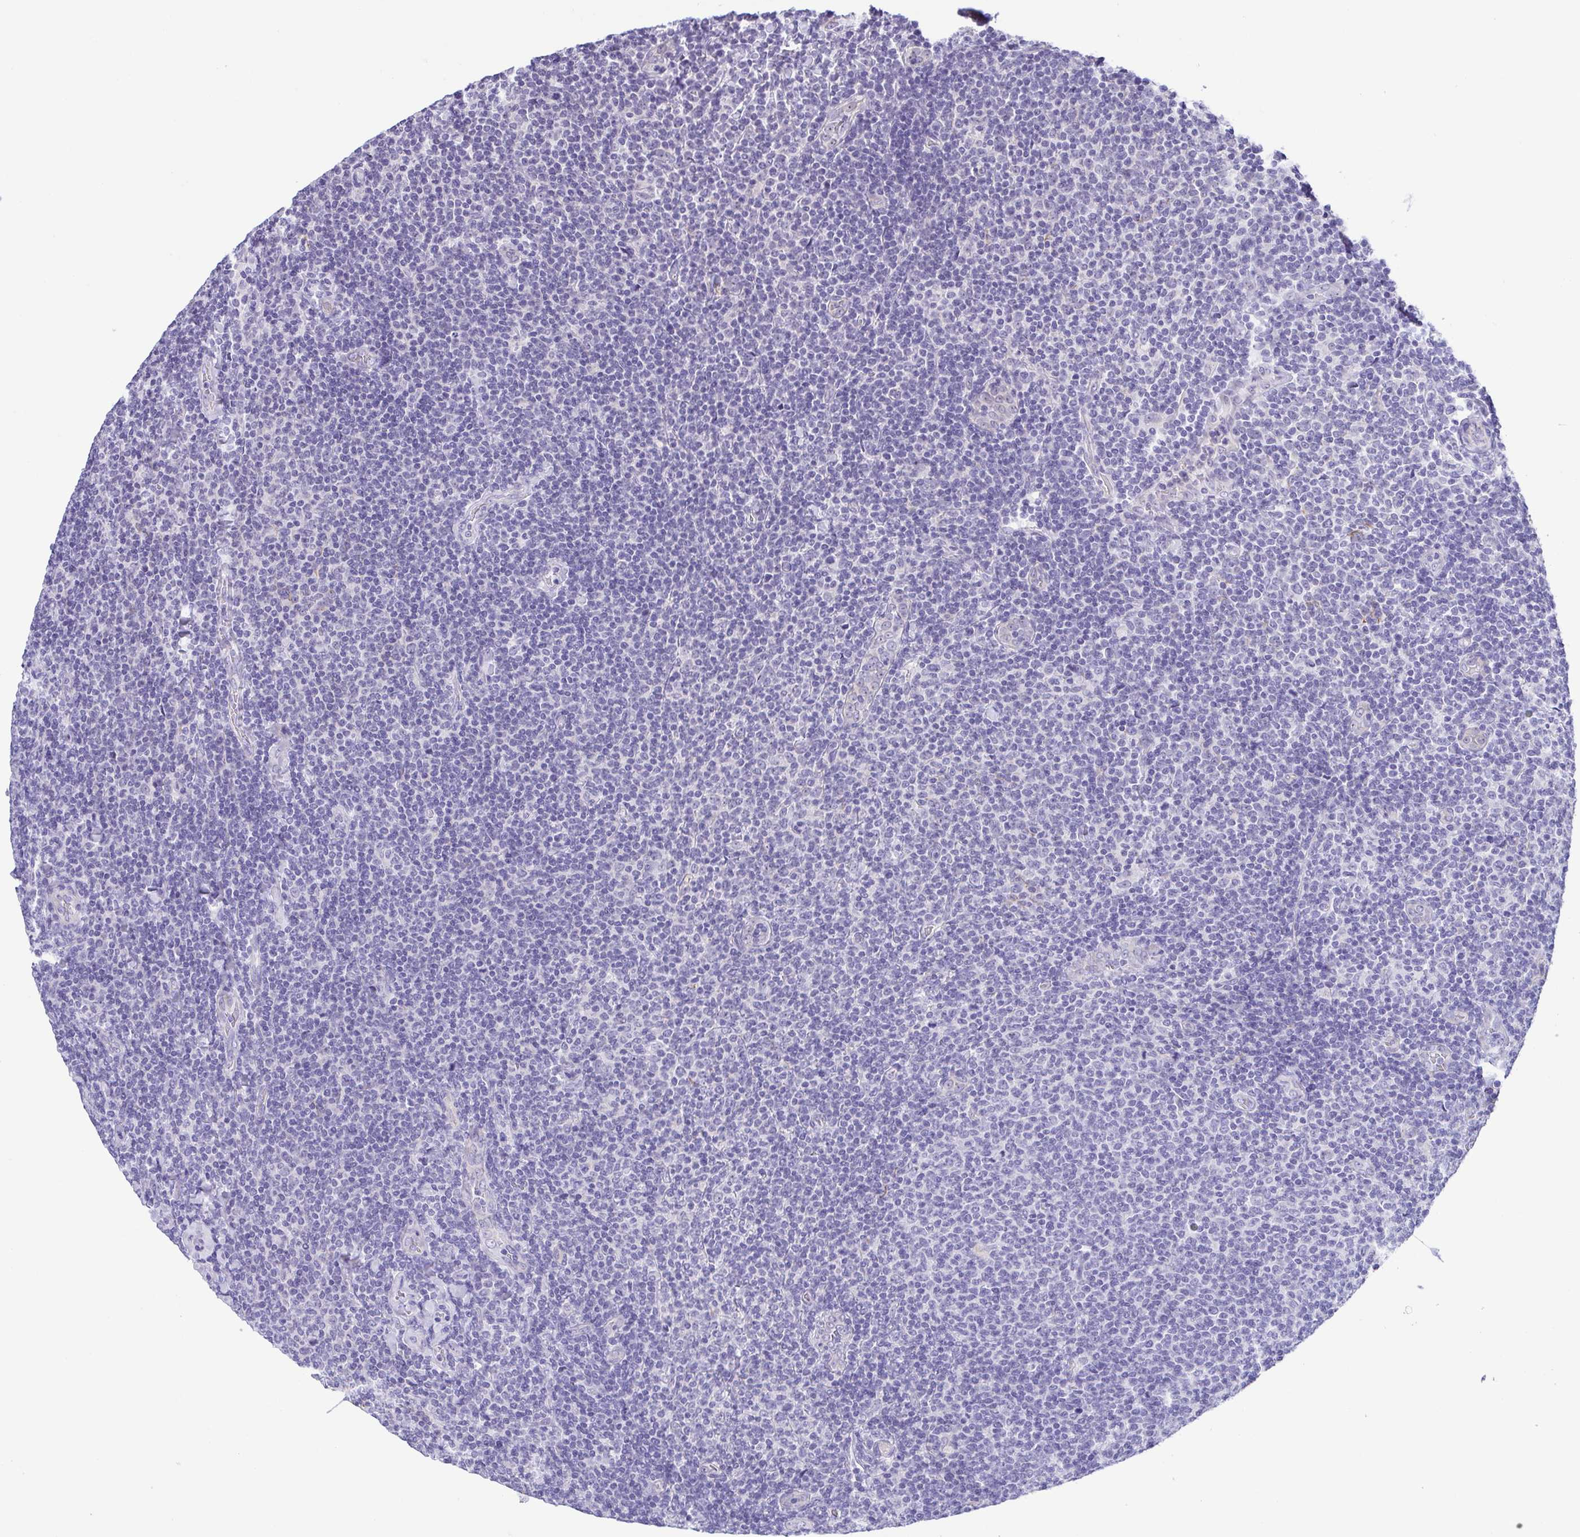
{"staining": {"intensity": "negative", "quantity": "none", "location": "none"}, "tissue": "lymphoma", "cell_type": "Tumor cells", "image_type": "cancer", "snomed": [{"axis": "morphology", "description": "Malignant lymphoma, non-Hodgkin's type, Low grade"}, {"axis": "topography", "description": "Lymph node"}], "caption": "Immunohistochemistry of human lymphoma displays no positivity in tumor cells.", "gene": "MYL7", "patient": {"sex": "male", "age": 52}}